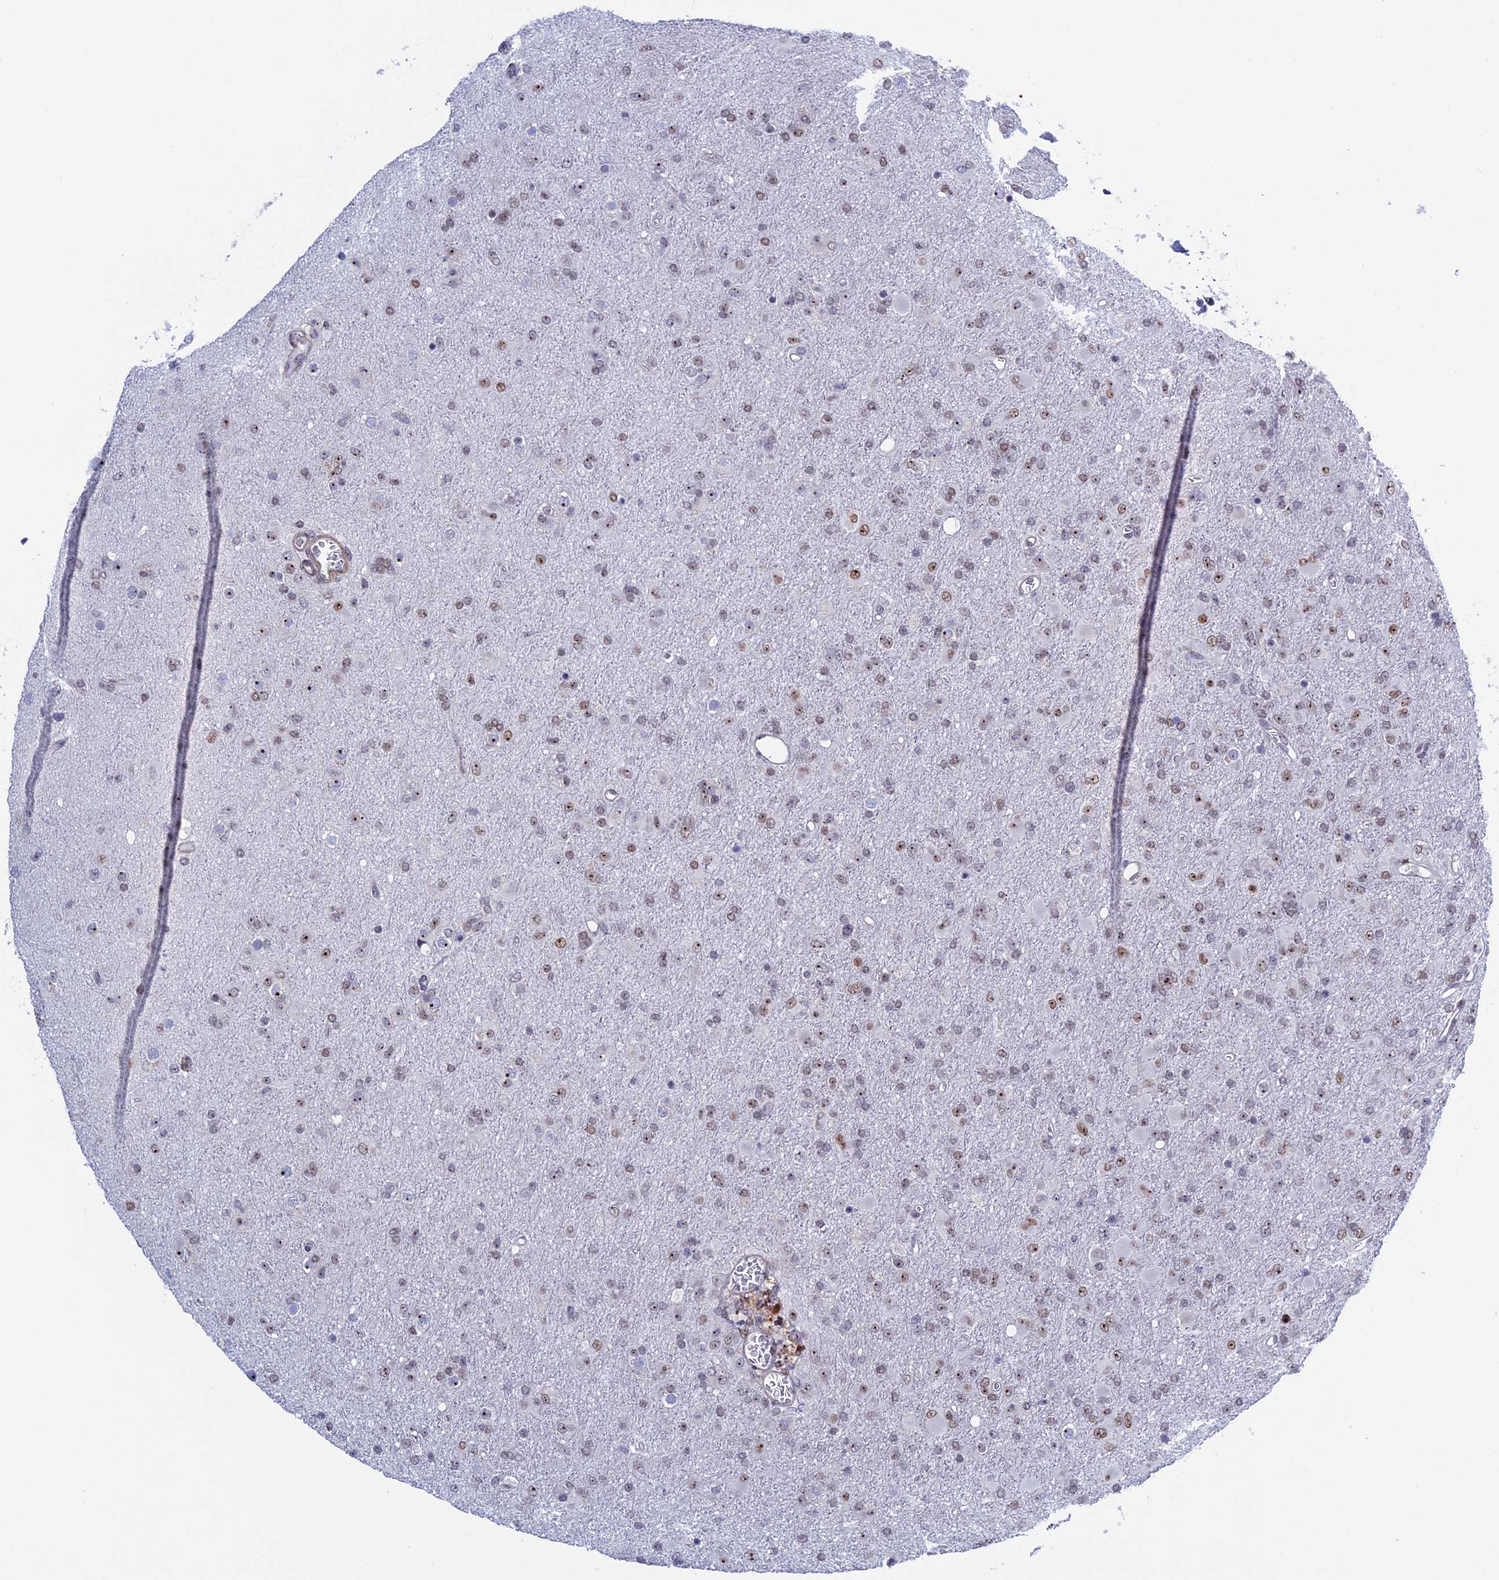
{"staining": {"intensity": "moderate", "quantity": "25%-75%", "location": "nuclear"}, "tissue": "glioma", "cell_type": "Tumor cells", "image_type": "cancer", "snomed": [{"axis": "morphology", "description": "Glioma, malignant, Low grade"}, {"axis": "topography", "description": "Brain"}], "caption": "Immunohistochemistry of human glioma reveals medium levels of moderate nuclear staining in approximately 25%-75% of tumor cells.", "gene": "CCDC86", "patient": {"sex": "male", "age": 65}}